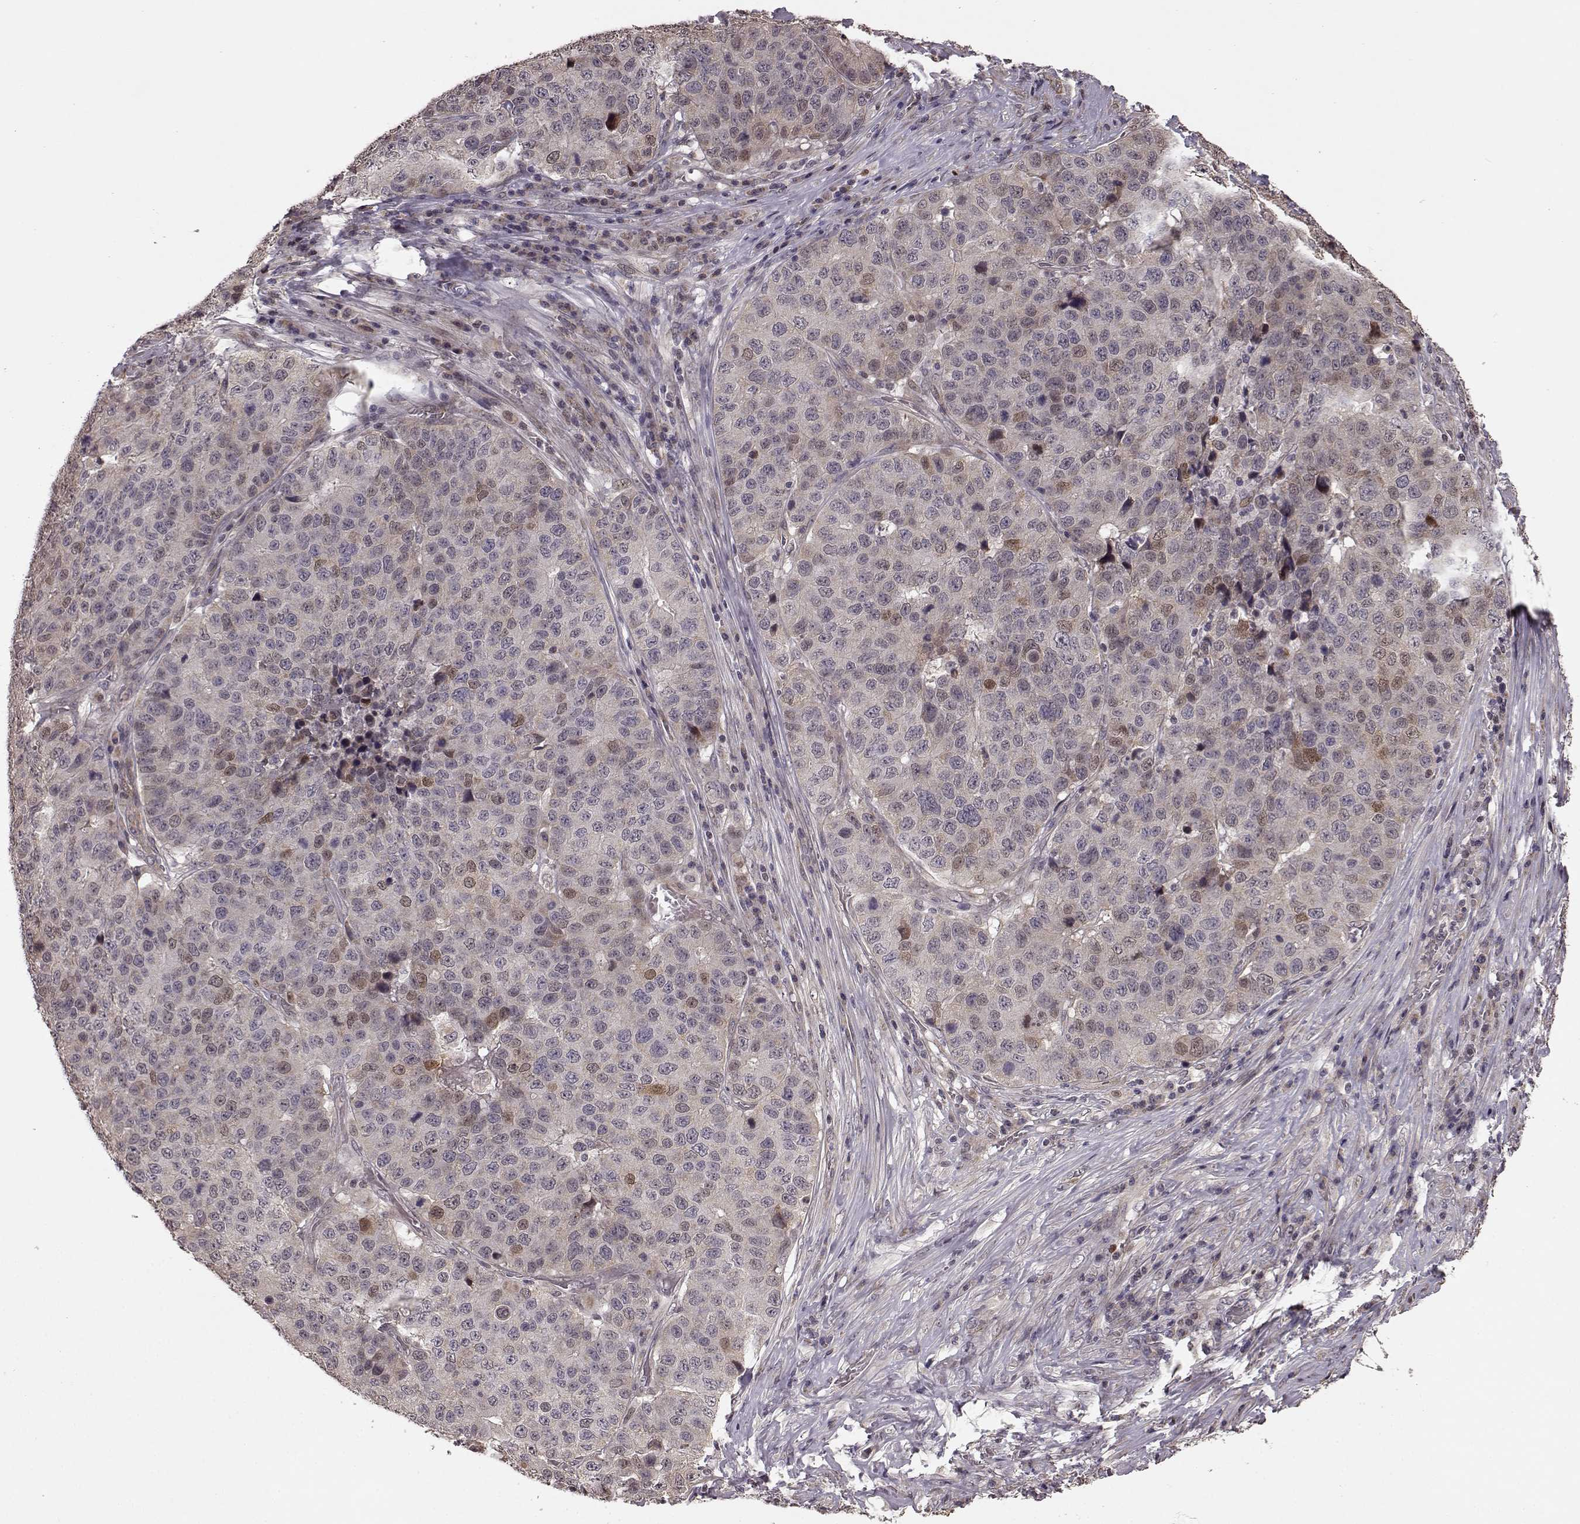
{"staining": {"intensity": "weak", "quantity": "<25%", "location": "nuclear"}, "tissue": "stomach cancer", "cell_type": "Tumor cells", "image_type": "cancer", "snomed": [{"axis": "morphology", "description": "Adenocarcinoma, NOS"}, {"axis": "topography", "description": "Stomach"}], "caption": "Stomach adenocarcinoma was stained to show a protein in brown. There is no significant staining in tumor cells.", "gene": "BACH2", "patient": {"sex": "male", "age": 71}}